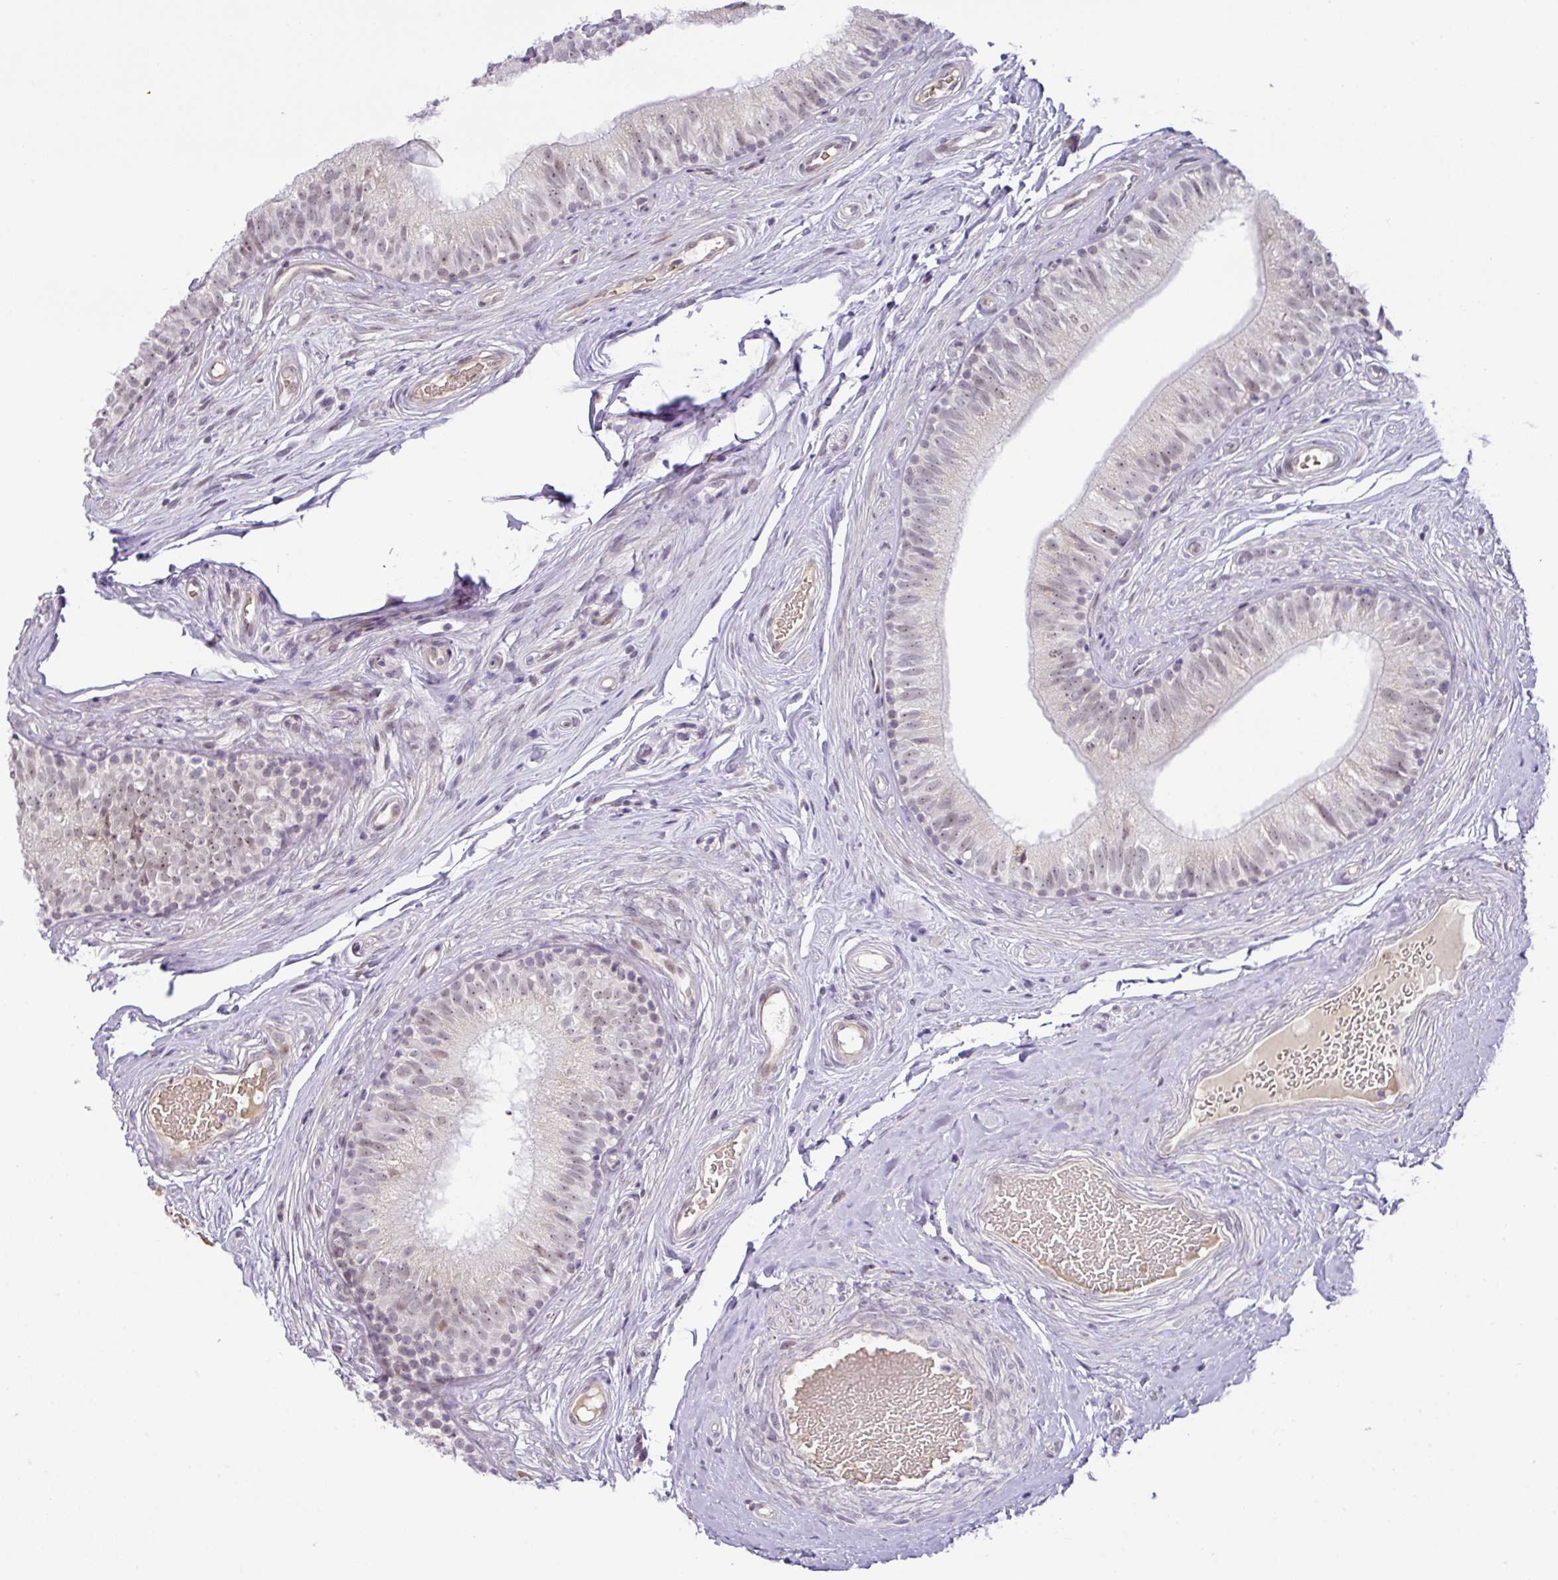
{"staining": {"intensity": "moderate", "quantity": "25%-75%", "location": "nuclear"}, "tissue": "epididymis", "cell_type": "Glandular cells", "image_type": "normal", "snomed": [{"axis": "morphology", "description": "Normal tissue, NOS"}, {"axis": "morphology", "description": "Seminoma, NOS"}, {"axis": "topography", "description": "Testis"}, {"axis": "topography", "description": "Epididymis"}], "caption": "IHC micrograph of normal human epididymis stained for a protein (brown), which shows medium levels of moderate nuclear staining in approximately 25%-75% of glandular cells.", "gene": "PARP2", "patient": {"sex": "male", "age": 45}}